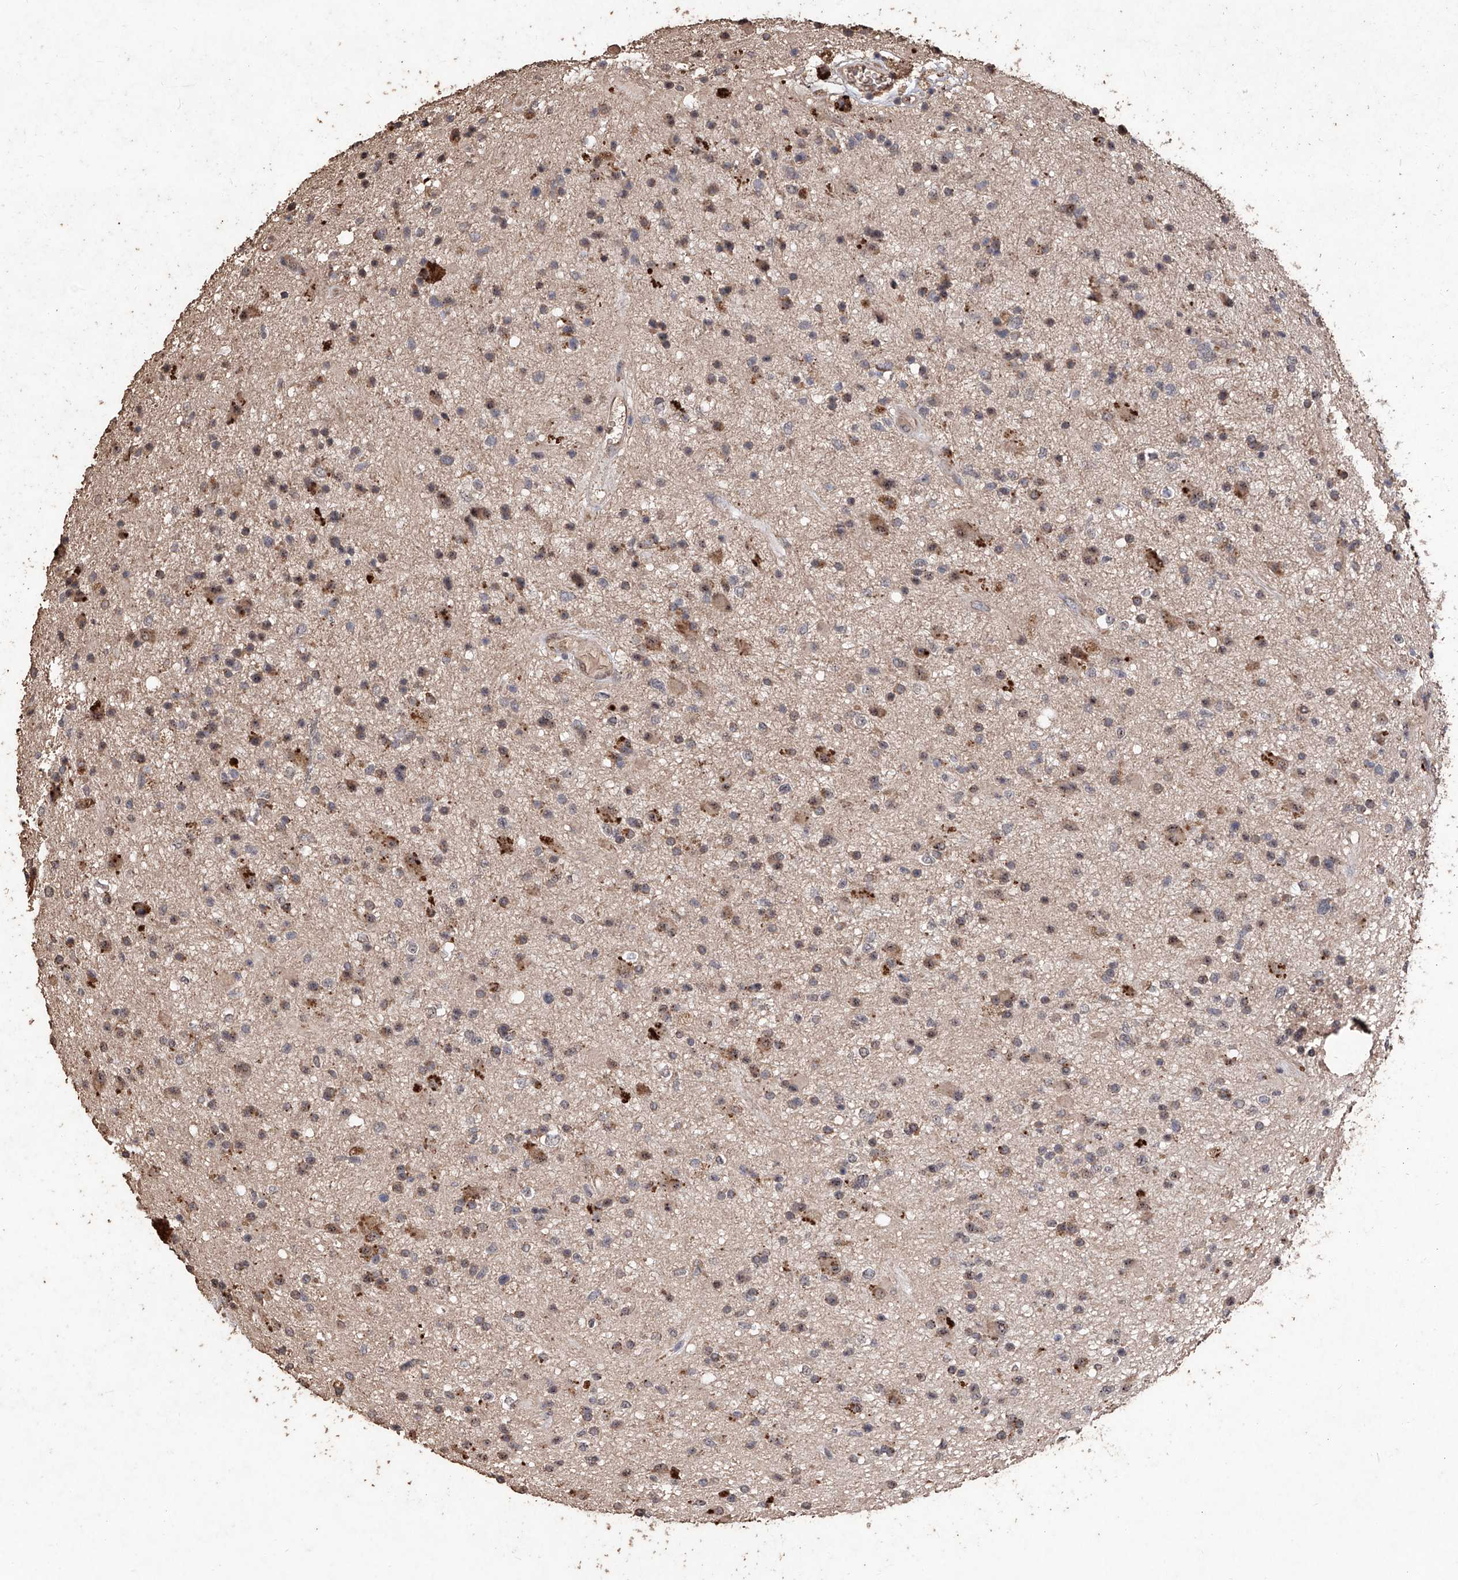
{"staining": {"intensity": "weak", "quantity": "<25%", "location": "cytoplasmic/membranous"}, "tissue": "glioma", "cell_type": "Tumor cells", "image_type": "cancer", "snomed": [{"axis": "morphology", "description": "Glioma, malignant, High grade"}, {"axis": "topography", "description": "Brain"}], "caption": "Tumor cells show no significant expression in malignant glioma (high-grade).", "gene": "EML1", "patient": {"sex": "male", "age": 33}}